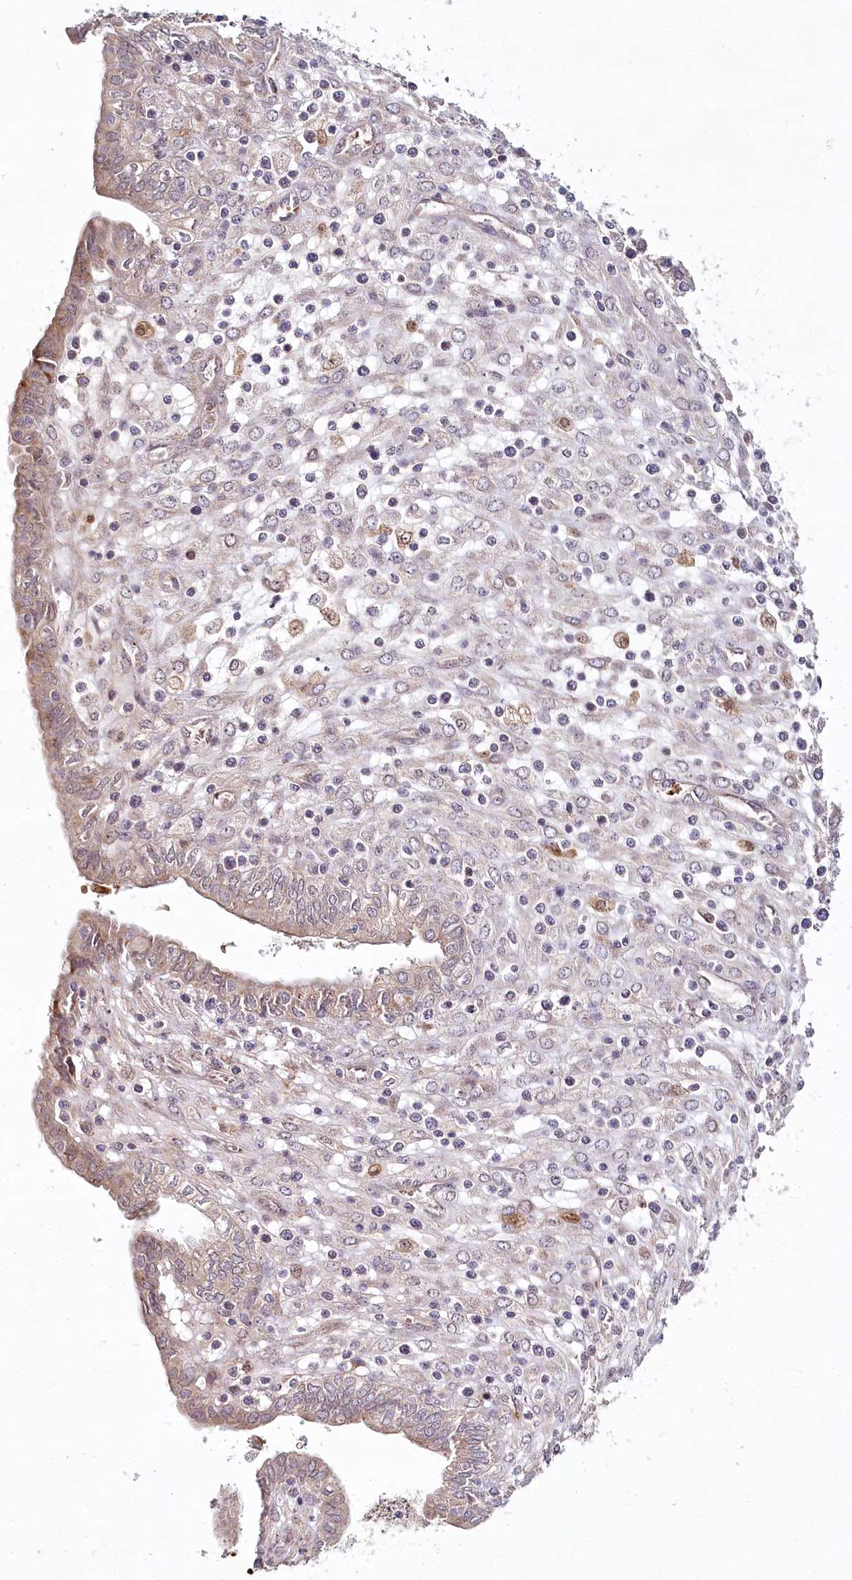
{"staining": {"intensity": "moderate", "quantity": ">75%", "location": "cytoplasmic/membranous"}, "tissue": "endometrial cancer", "cell_type": "Tumor cells", "image_type": "cancer", "snomed": [{"axis": "morphology", "description": "Normal tissue, NOS"}, {"axis": "morphology", "description": "Adenocarcinoma, NOS"}, {"axis": "topography", "description": "Endometrium"}], "caption": "Human endometrial cancer stained with a protein marker reveals moderate staining in tumor cells.", "gene": "WDR36", "patient": {"sex": "female", "age": 53}}